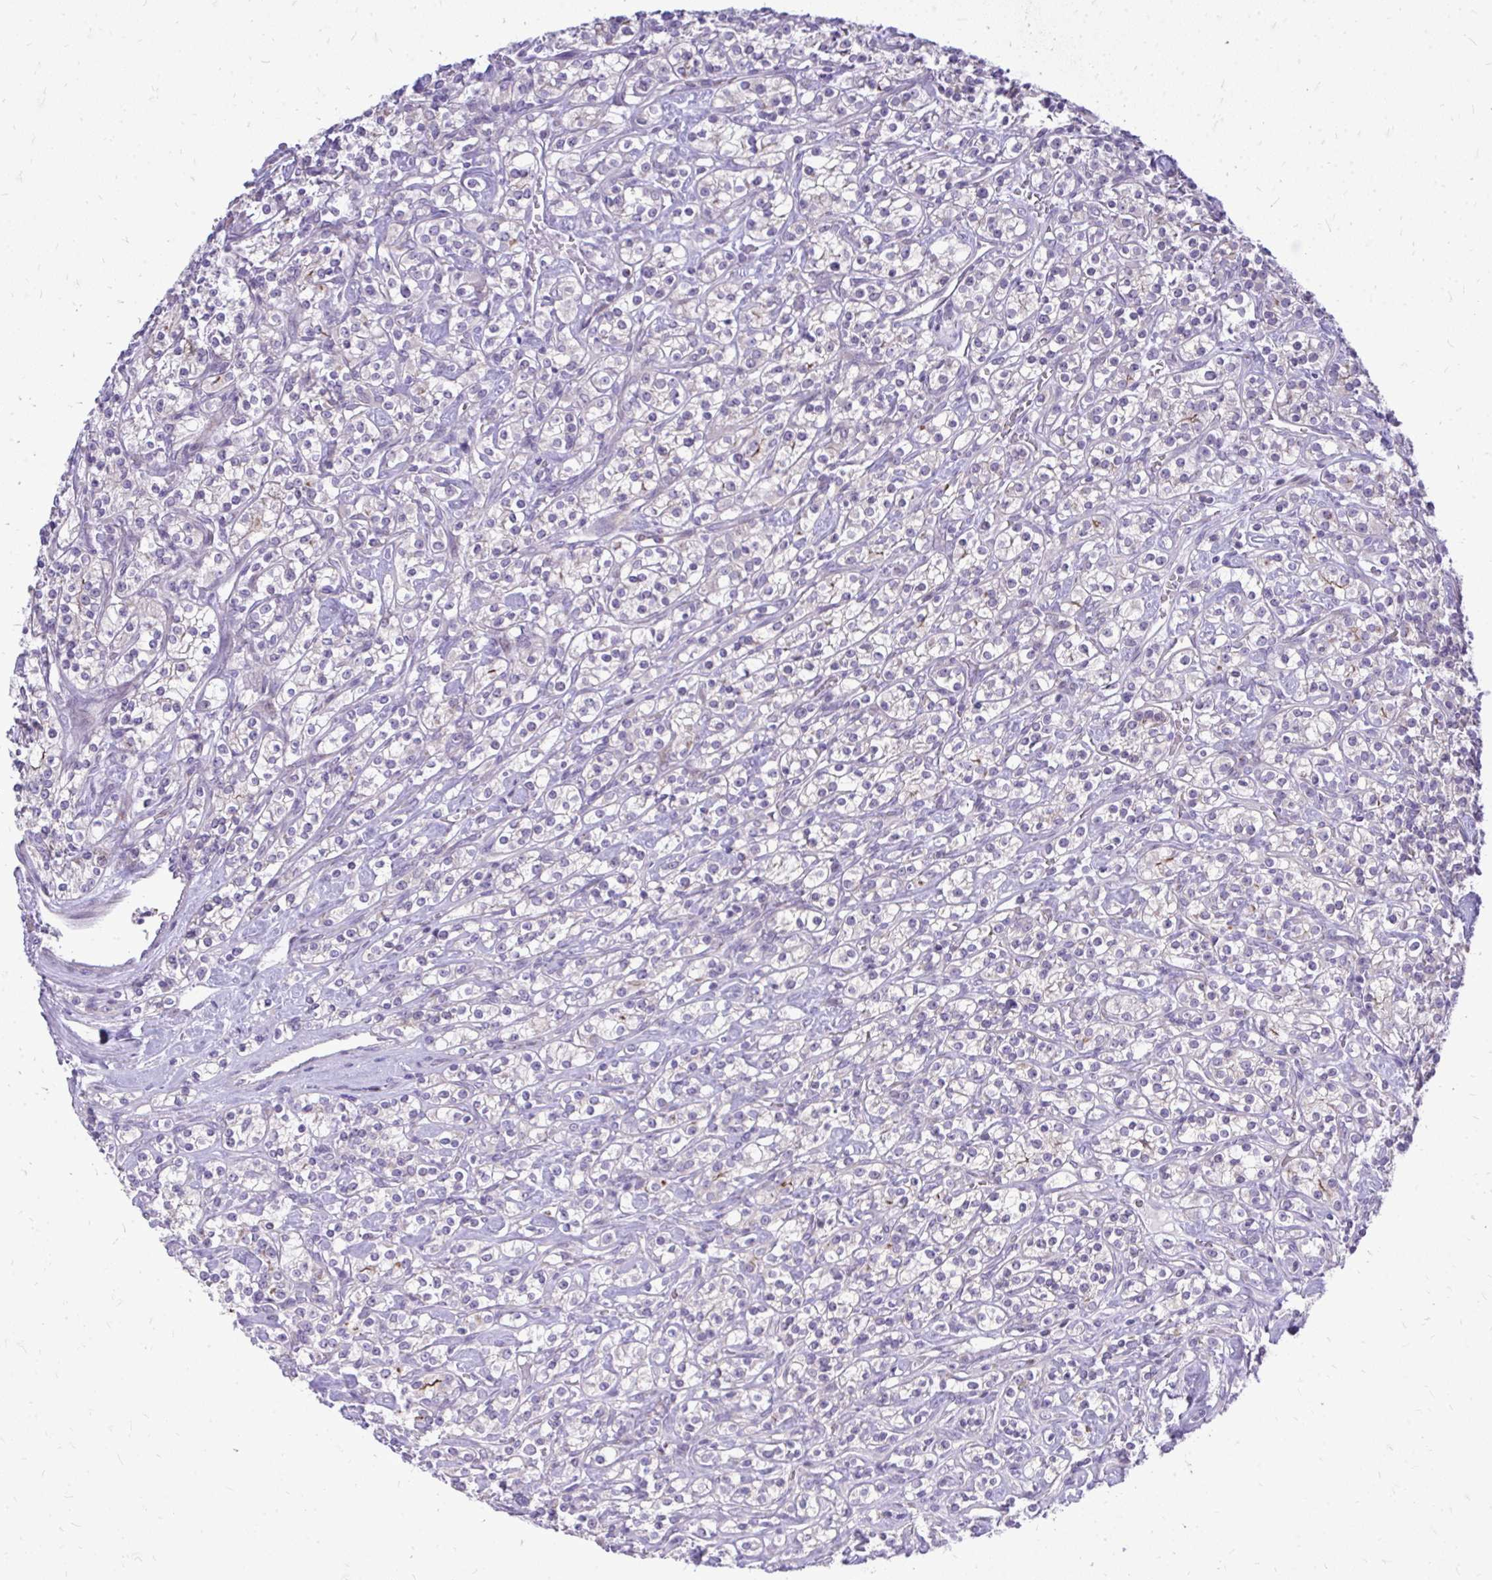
{"staining": {"intensity": "negative", "quantity": "none", "location": "none"}, "tissue": "renal cancer", "cell_type": "Tumor cells", "image_type": "cancer", "snomed": [{"axis": "morphology", "description": "Adenocarcinoma, NOS"}, {"axis": "topography", "description": "Kidney"}], "caption": "High magnification brightfield microscopy of adenocarcinoma (renal) stained with DAB (brown) and counterstained with hematoxylin (blue): tumor cells show no significant staining. The staining is performed using DAB brown chromogen with nuclei counter-stained in using hematoxylin.", "gene": "OR8D1", "patient": {"sex": "male", "age": 77}}